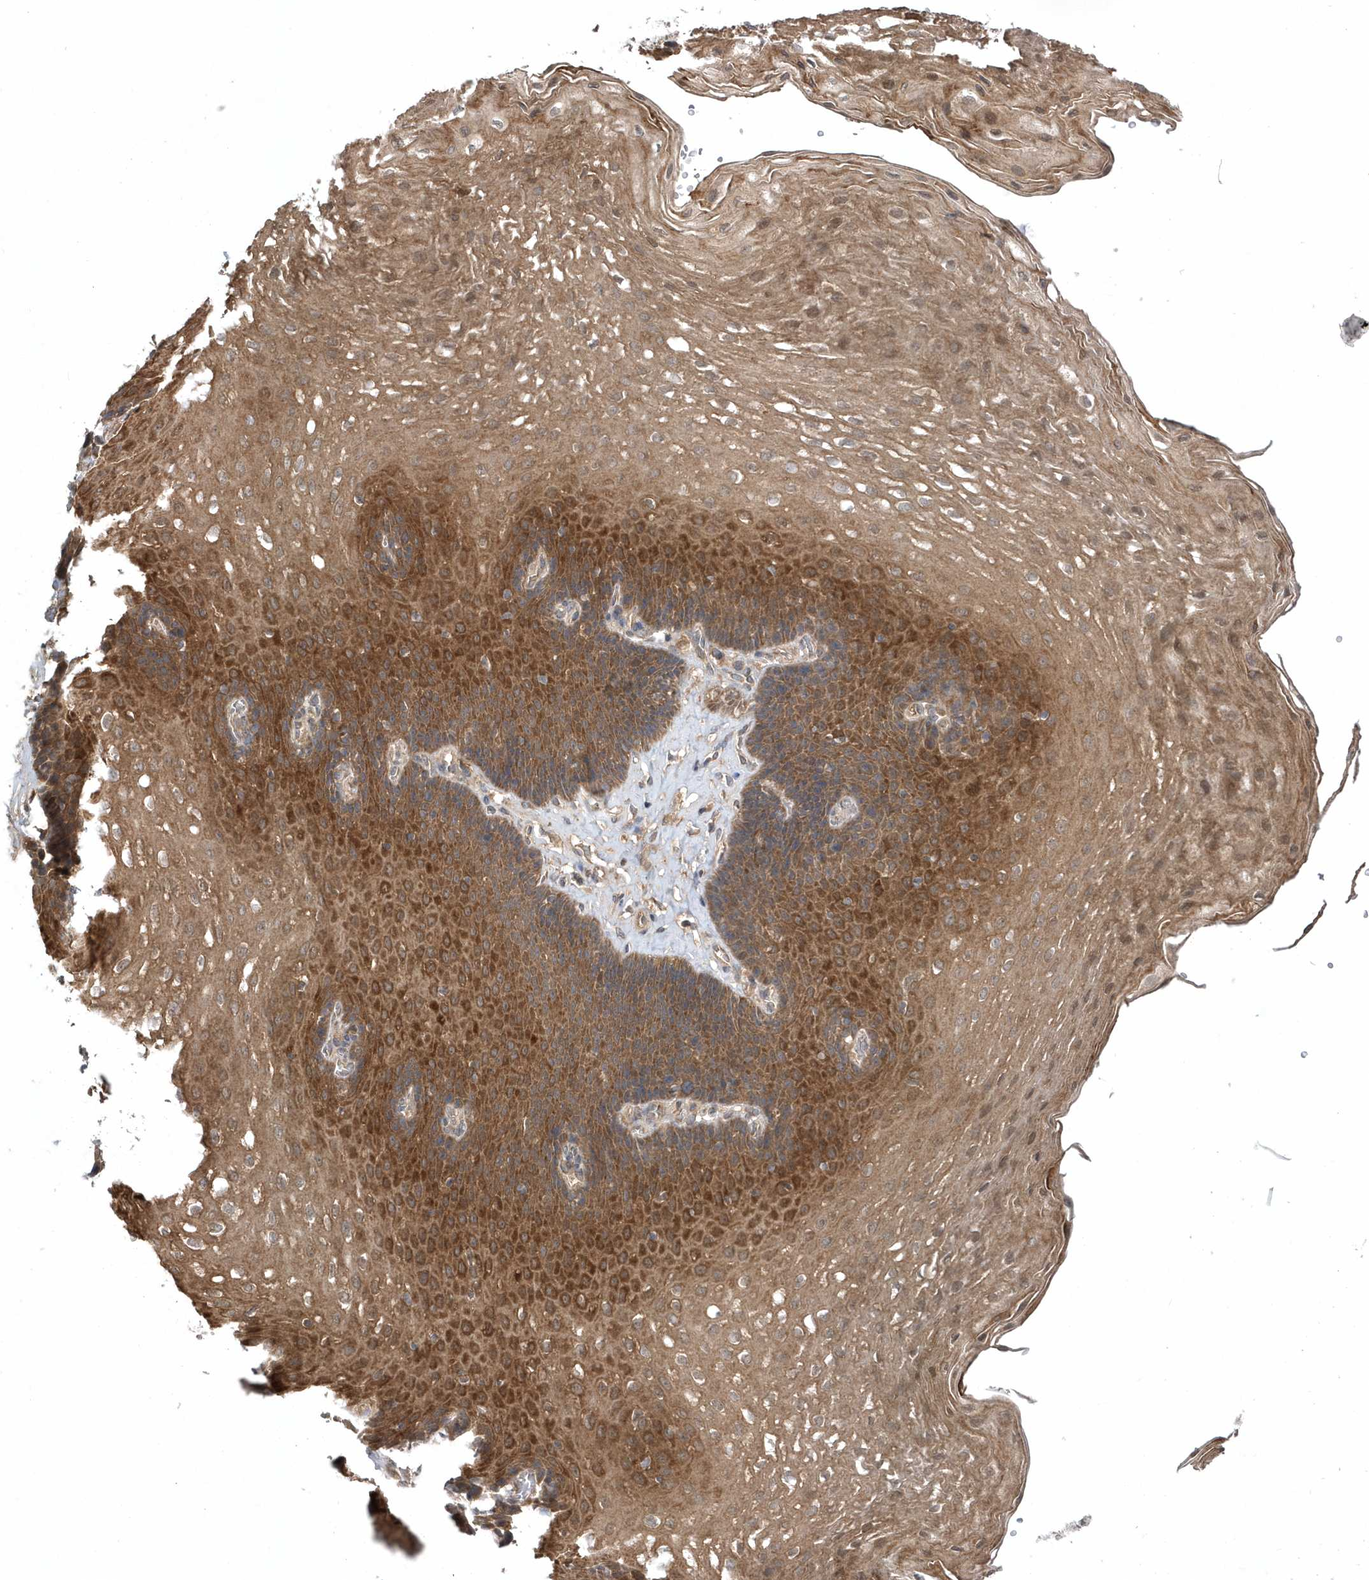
{"staining": {"intensity": "strong", "quantity": ">75%", "location": "cytoplasmic/membranous"}, "tissue": "esophagus", "cell_type": "Squamous epithelial cells", "image_type": "normal", "snomed": [{"axis": "morphology", "description": "Normal tissue, NOS"}, {"axis": "topography", "description": "Esophagus"}], "caption": "Immunohistochemistry (IHC) (DAB (3,3'-diaminobenzidine)) staining of benign esophagus displays strong cytoplasmic/membranous protein positivity in approximately >75% of squamous epithelial cells. (DAB IHC, brown staining for protein, blue staining for nuclei).", "gene": "HMGCS1", "patient": {"sex": "female", "age": 66}}